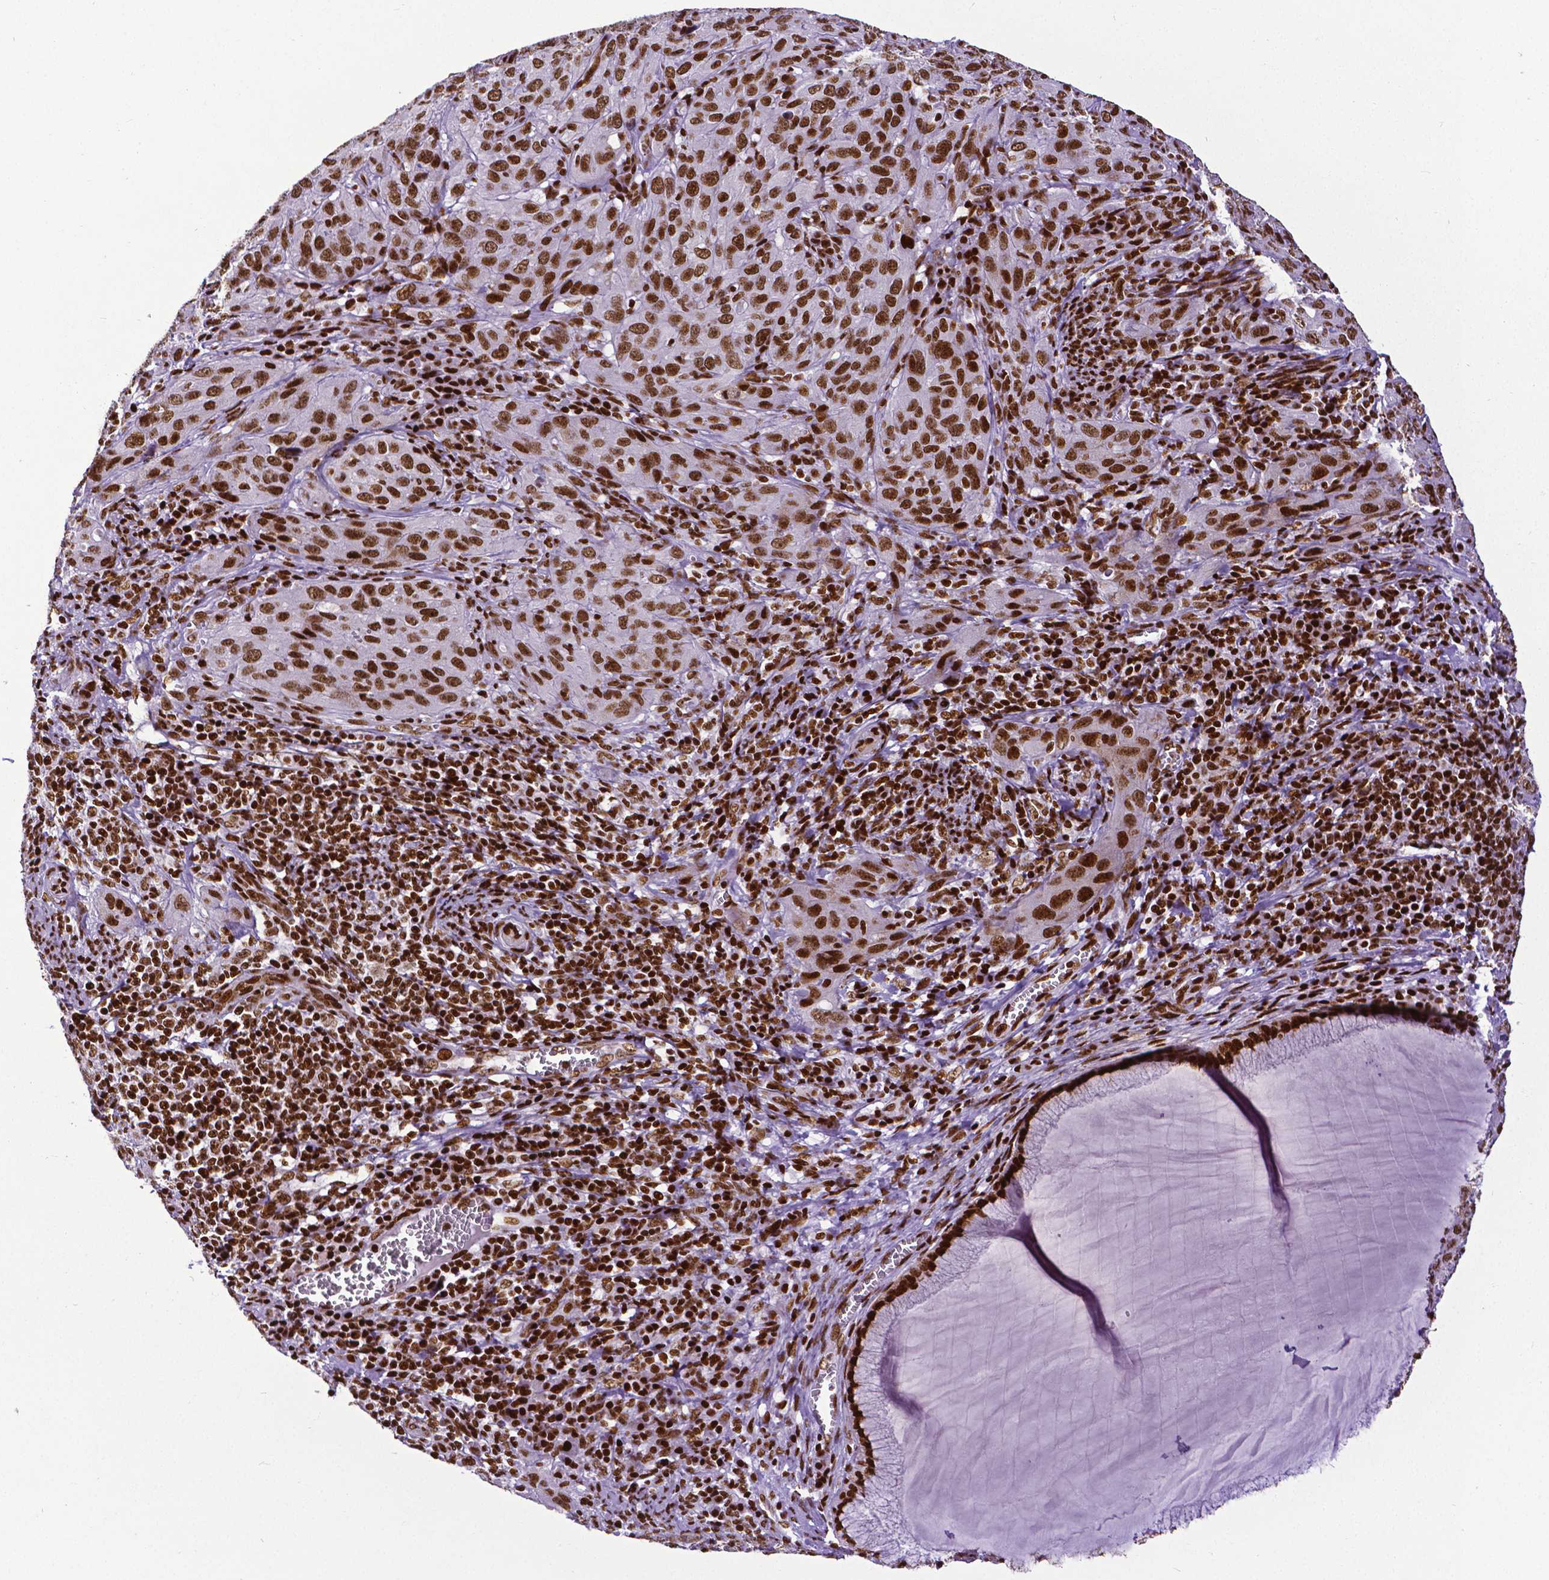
{"staining": {"intensity": "strong", "quantity": ">75%", "location": "nuclear"}, "tissue": "cervical cancer", "cell_type": "Tumor cells", "image_type": "cancer", "snomed": [{"axis": "morphology", "description": "Normal tissue, NOS"}, {"axis": "morphology", "description": "Squamous cell carcinoma, NOS"}, {"axis": "topography", "description": "Cervix"}], "caption": "Immunohistochemistry (IHC) (DAB (3,3'-diaminobenzidine)) staining of cervical cancer demonstrates strong nuclear protein positivity in approximately >75% of tumor cells. (DAB (3,3'-diaminobenzidine) IHC, brown staining for protein, blue staining for nuclei).", "gene": "CTCF", "patient": {"sex": "female", "age": 51}}